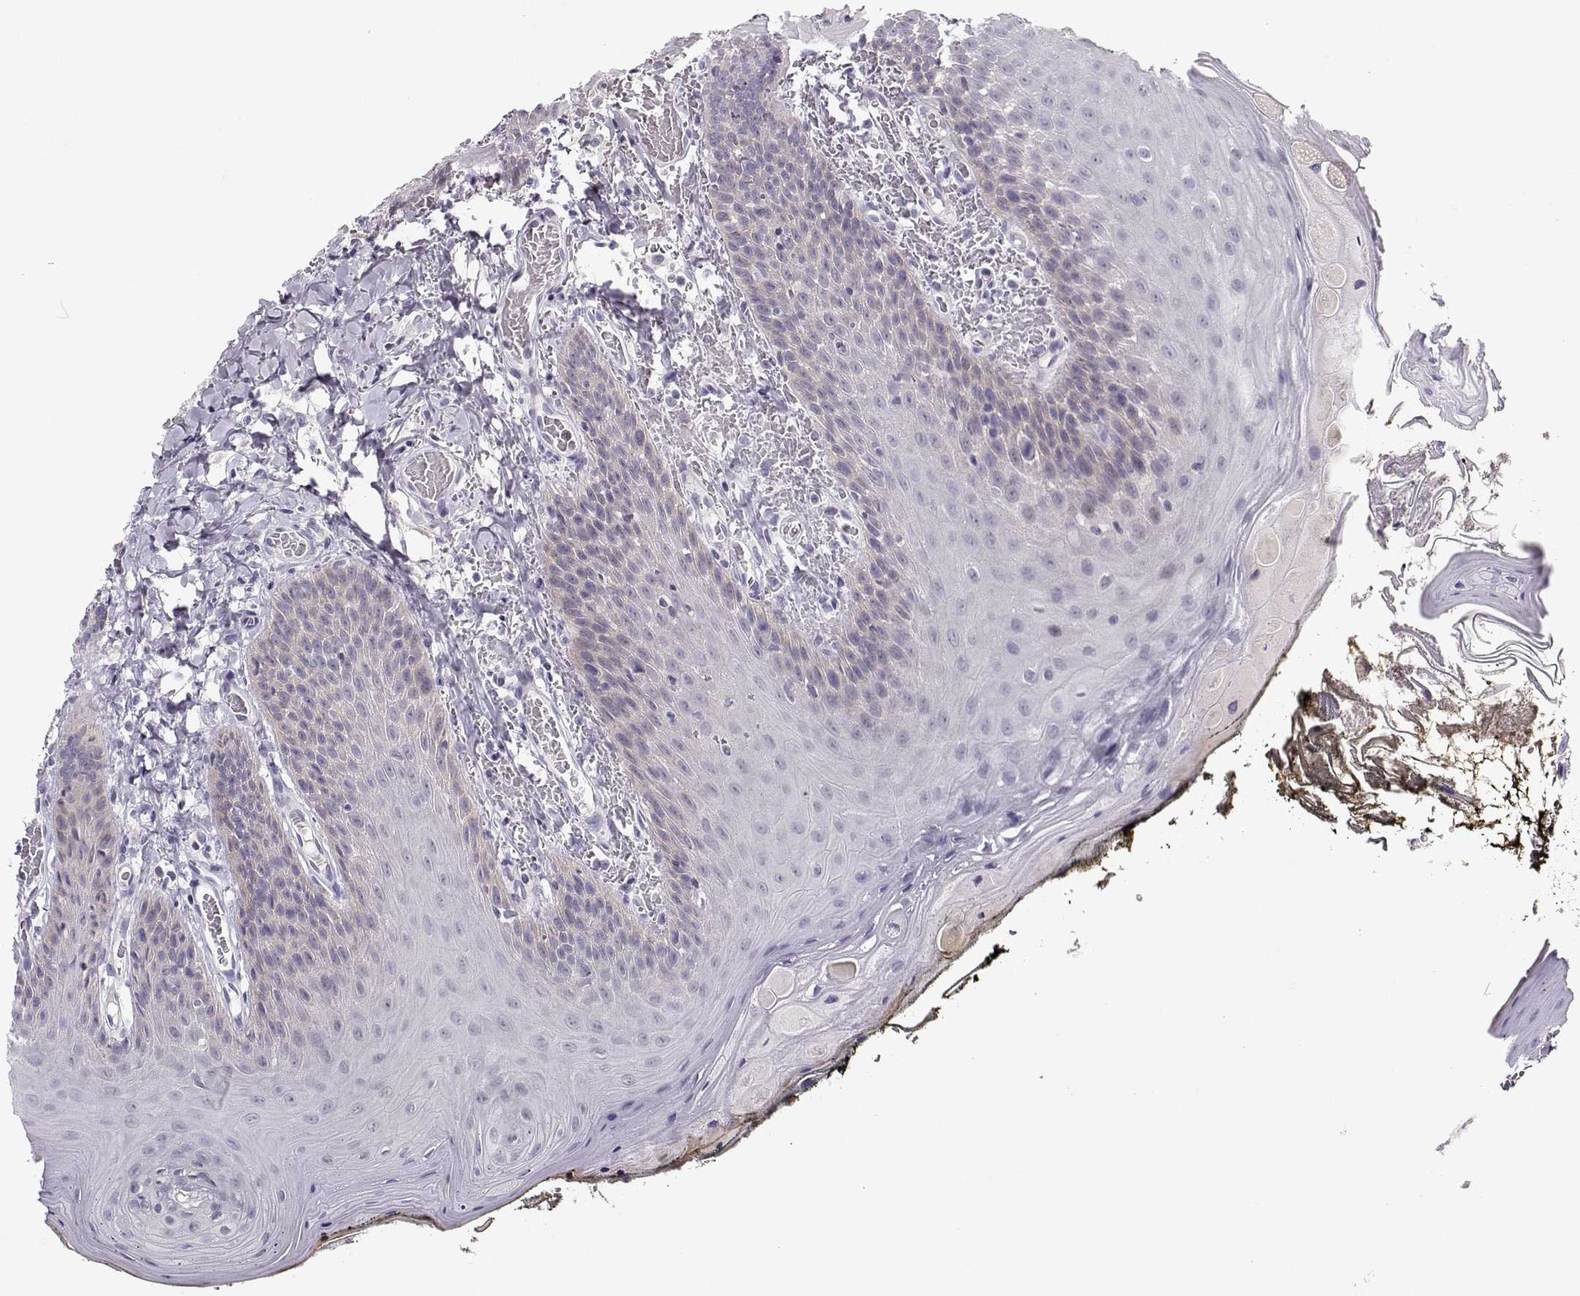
{"staining": {"intensity": "negative", "quantity": "none", "location": "none"}, "tissue": "oral mucosa", "cell_type": "Squamous epithelial cells", "image_type": "normal", "snomed": [{"axis": "morphology", "description": "Normal tissue, NOS"}, {"axis": "topography", "description": "Oral tissue"}], "caption": "This is an immunohistochemistry micrograph of normal human oral mucosa. There is no expression in squamous epithelial cells.", "gene": "CRX", "patient": {"sex": "male", "age": 9}}